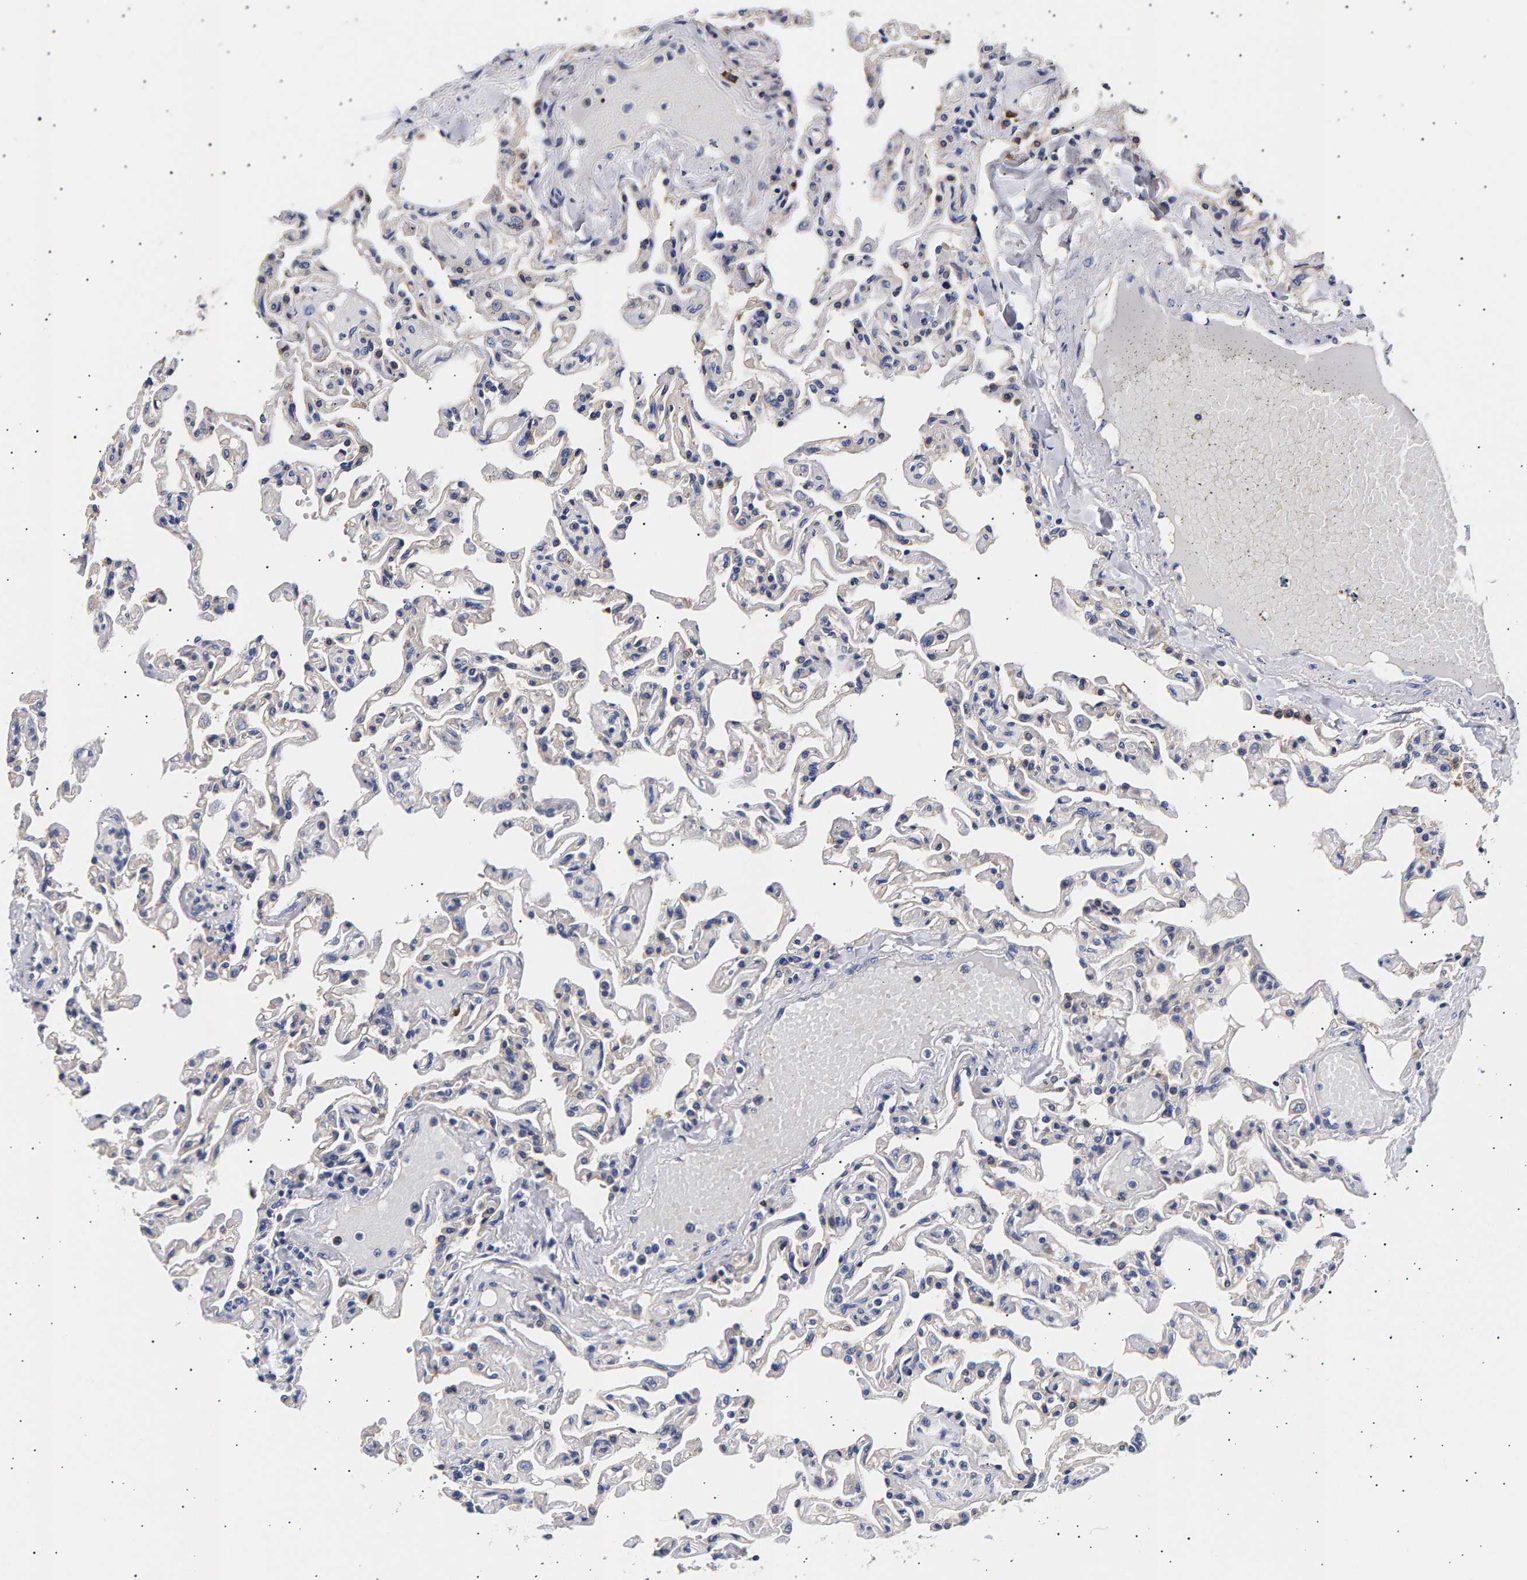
{"staining": {"intensity": "weak", "quantity": "<25%", "location": "cytoplasmic/membranous"}, "tissue": "lung", "cell_type": "Alveolar cells", "image_type": "normal", "snomed": [{"axis": "morphology", "description": "Normal tissue, NOS"}, {"axis": "topography", "description": "Lung"}], "caption": "High magnification brightfield microscopy of unremarkable lung stained with DAB (3,3'-diaminobenzidine) (brown) and counterstained with hematoxylin (blue): alveolar cells show no significant positivity.", "gene": "ANKRD40", "patient": {"sex": "male", "age": 21}}